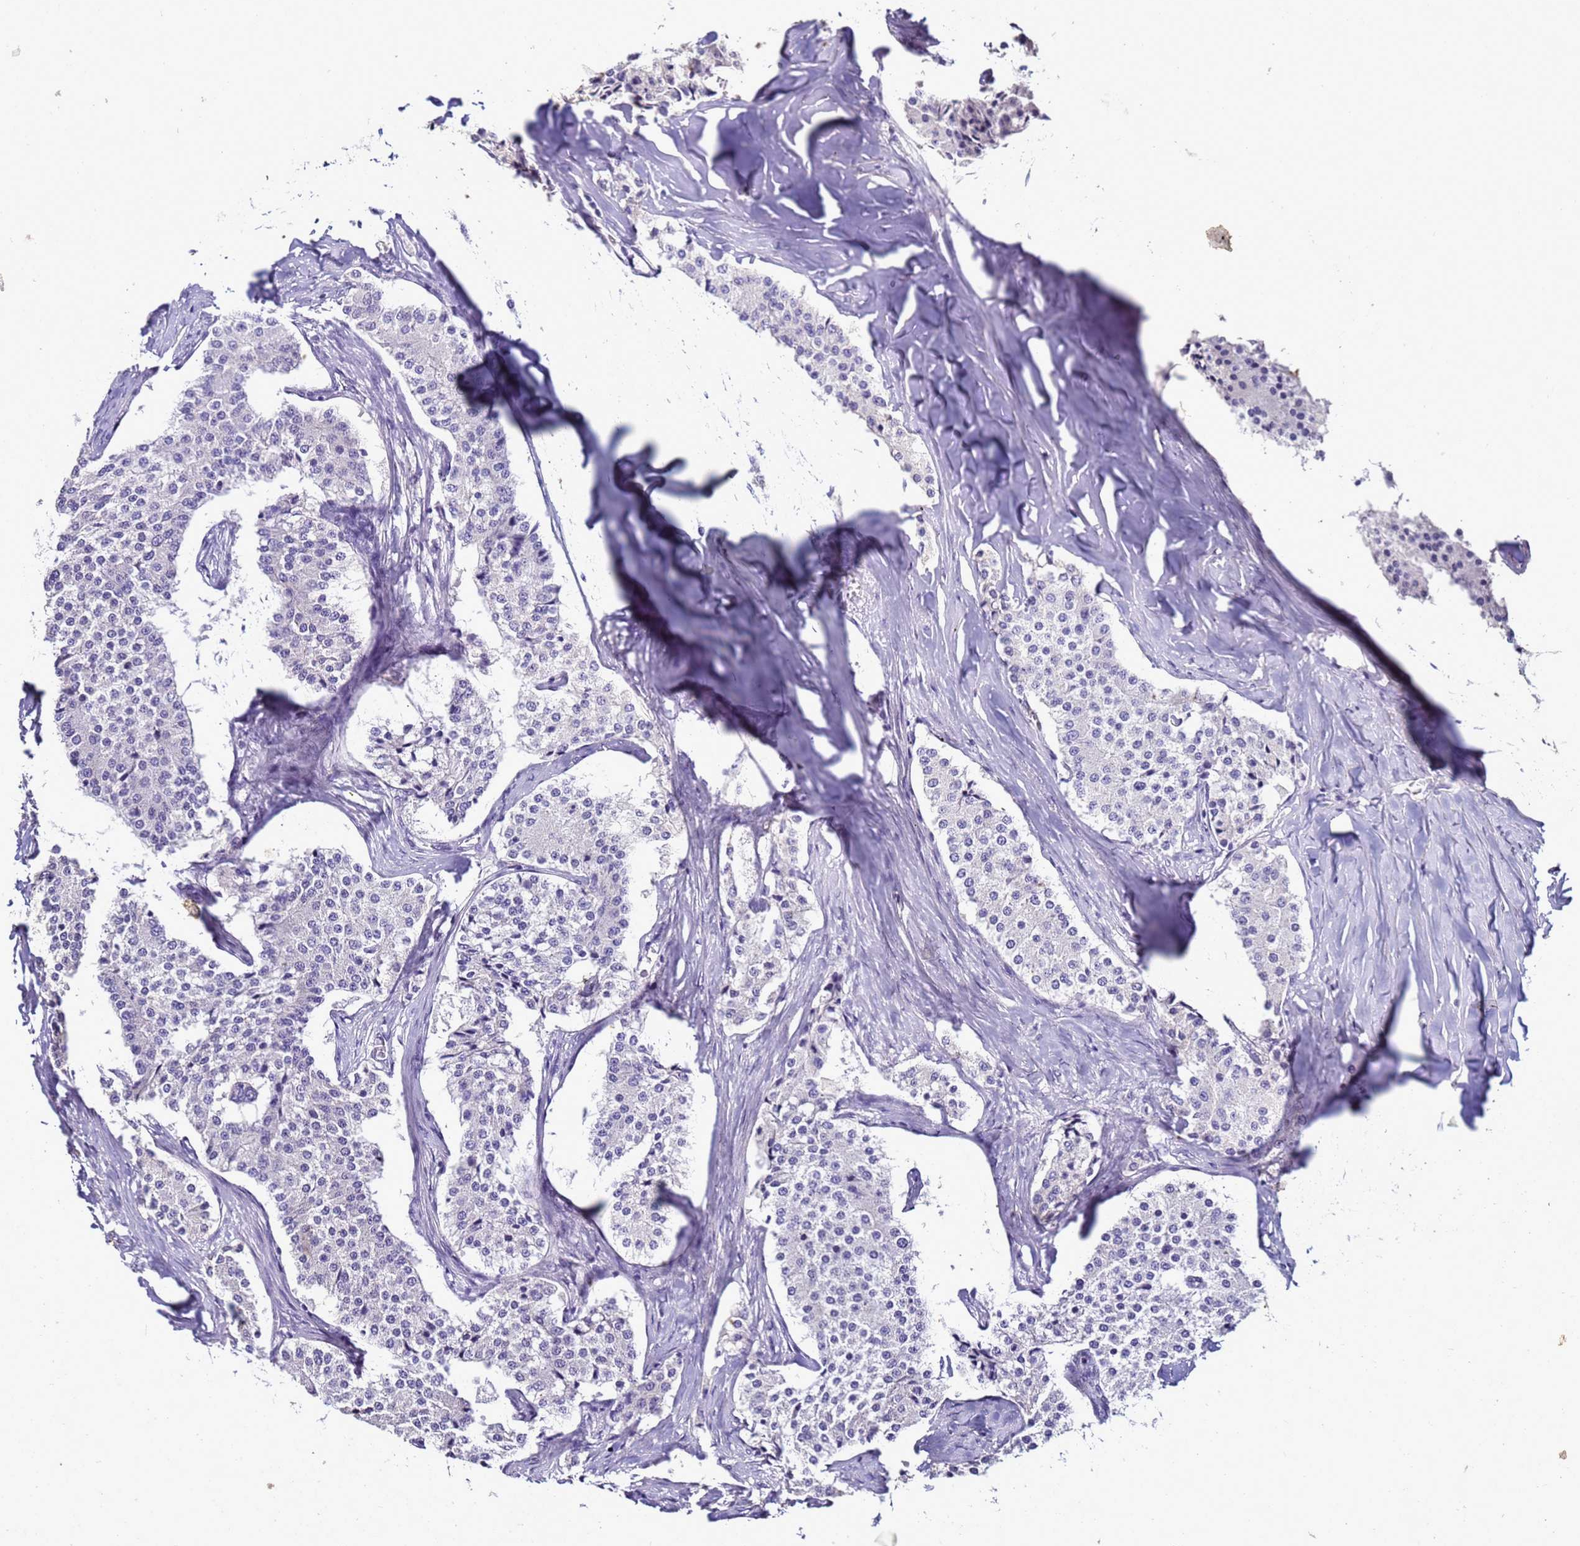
{"staining": {"intensity": "negative", "quantity": "none", "location": "none"}, "tissue": "carcinoid", "cell_type": "Tumor cells", "image_type": "cancer", "snomed": [{"axis": "morphology", "description": "Carcinoid, malignant, NOS"}, {"axis": "topography", "description": "Colon"}], "caption": "Tumor cells are negative for brown protein staining in carcinoid.", "gene": "FAM166B", "patient": {"sex": "female", "age": 52}}